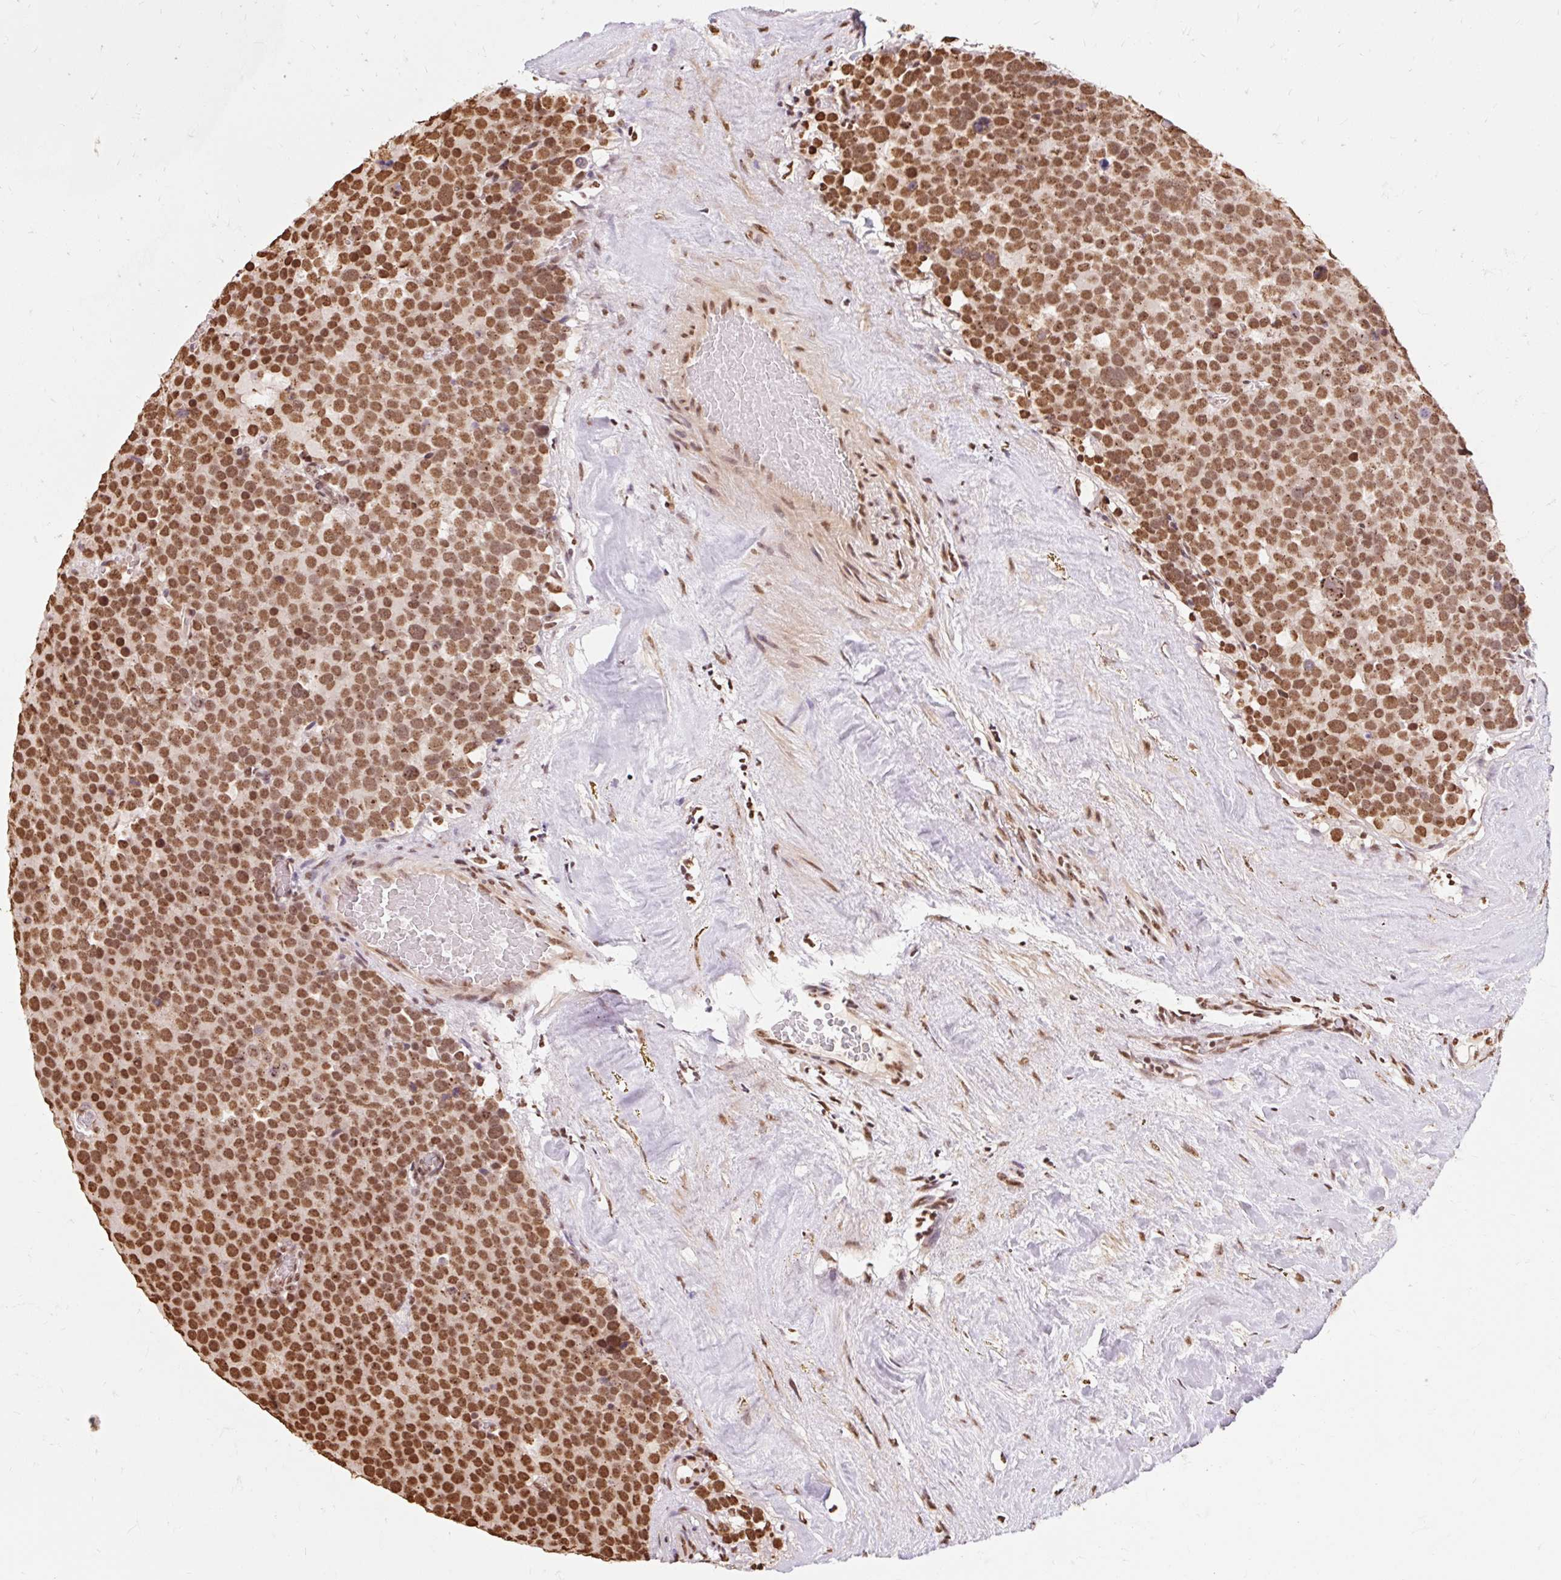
{"staining": {"intensity": "moderate", "quantity": ">75%", "location": "nuclear"}, "tissue": "testis cancer", "cell_type": "Tumor cells", "image_type": "cancer", "snomed": [{"axis": "morphology", "description": "Seminoma, NOS"}, {"axis": "topography", "description": "Testis"}], "caption": "IHC of testis seminoma reveals medium levels of moderate nuclear expression in about >75% of tumor cells.", "gene": "BICRA", "patient": {"sex": "male", "age": 71}}